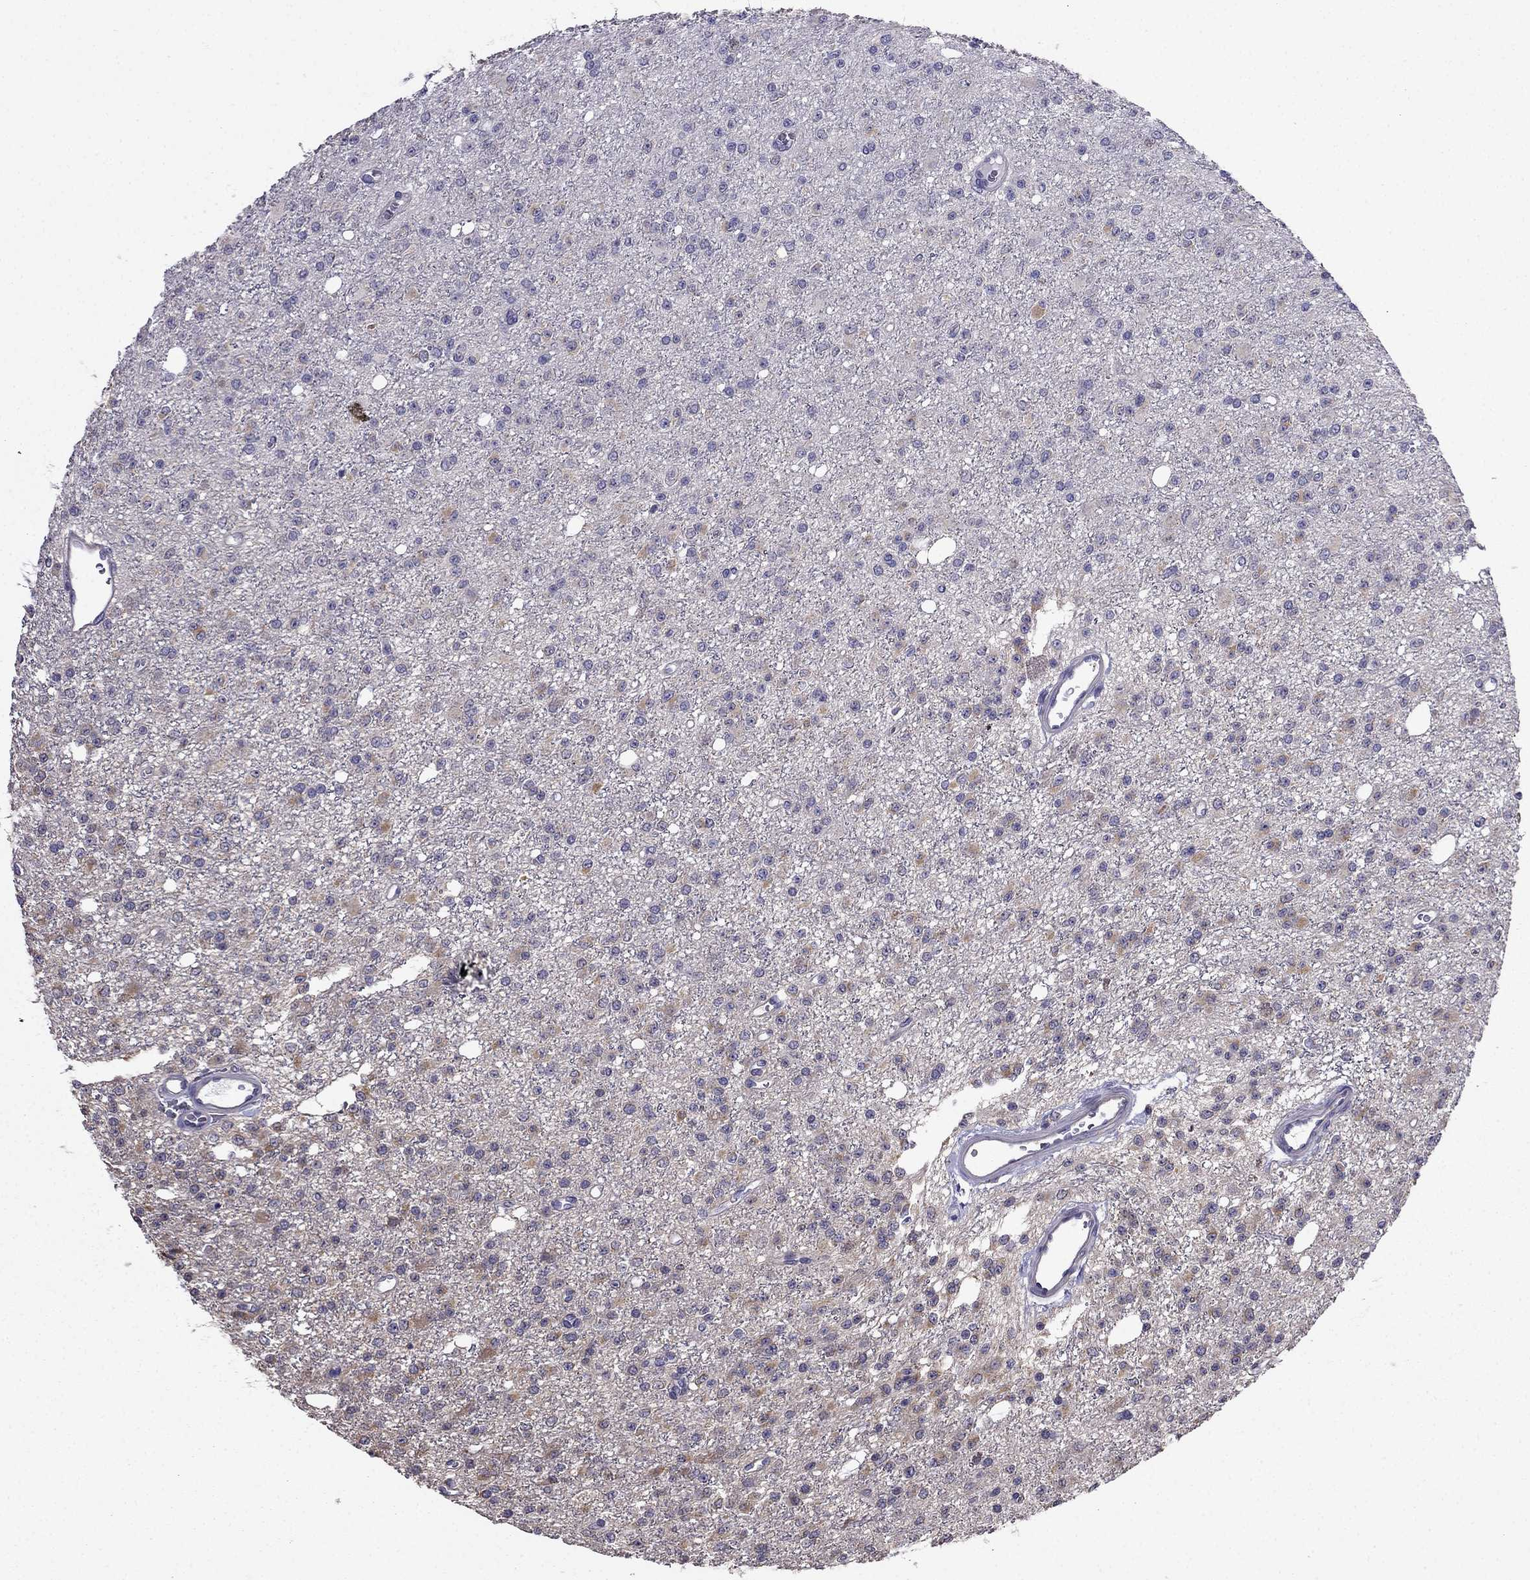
{"staining": {"intensity": "negative", "quantity": "none", "location": "none"}, "tissue": "glioma", "cell_type": "Tumor cells", "image_type": "cancer", "snomed": [{"axis": "morphology", "description": "Glioma, malignant, Low grade"}, {"axis": "topography", "description": "Brain"}], "caption": "Malignant glioma (low-grade) stained for a protein using immunohistochemistry displays no staining tumor cells.", "gene": "SCNN1D", "patient": {"sex": "female", "age": 45}}